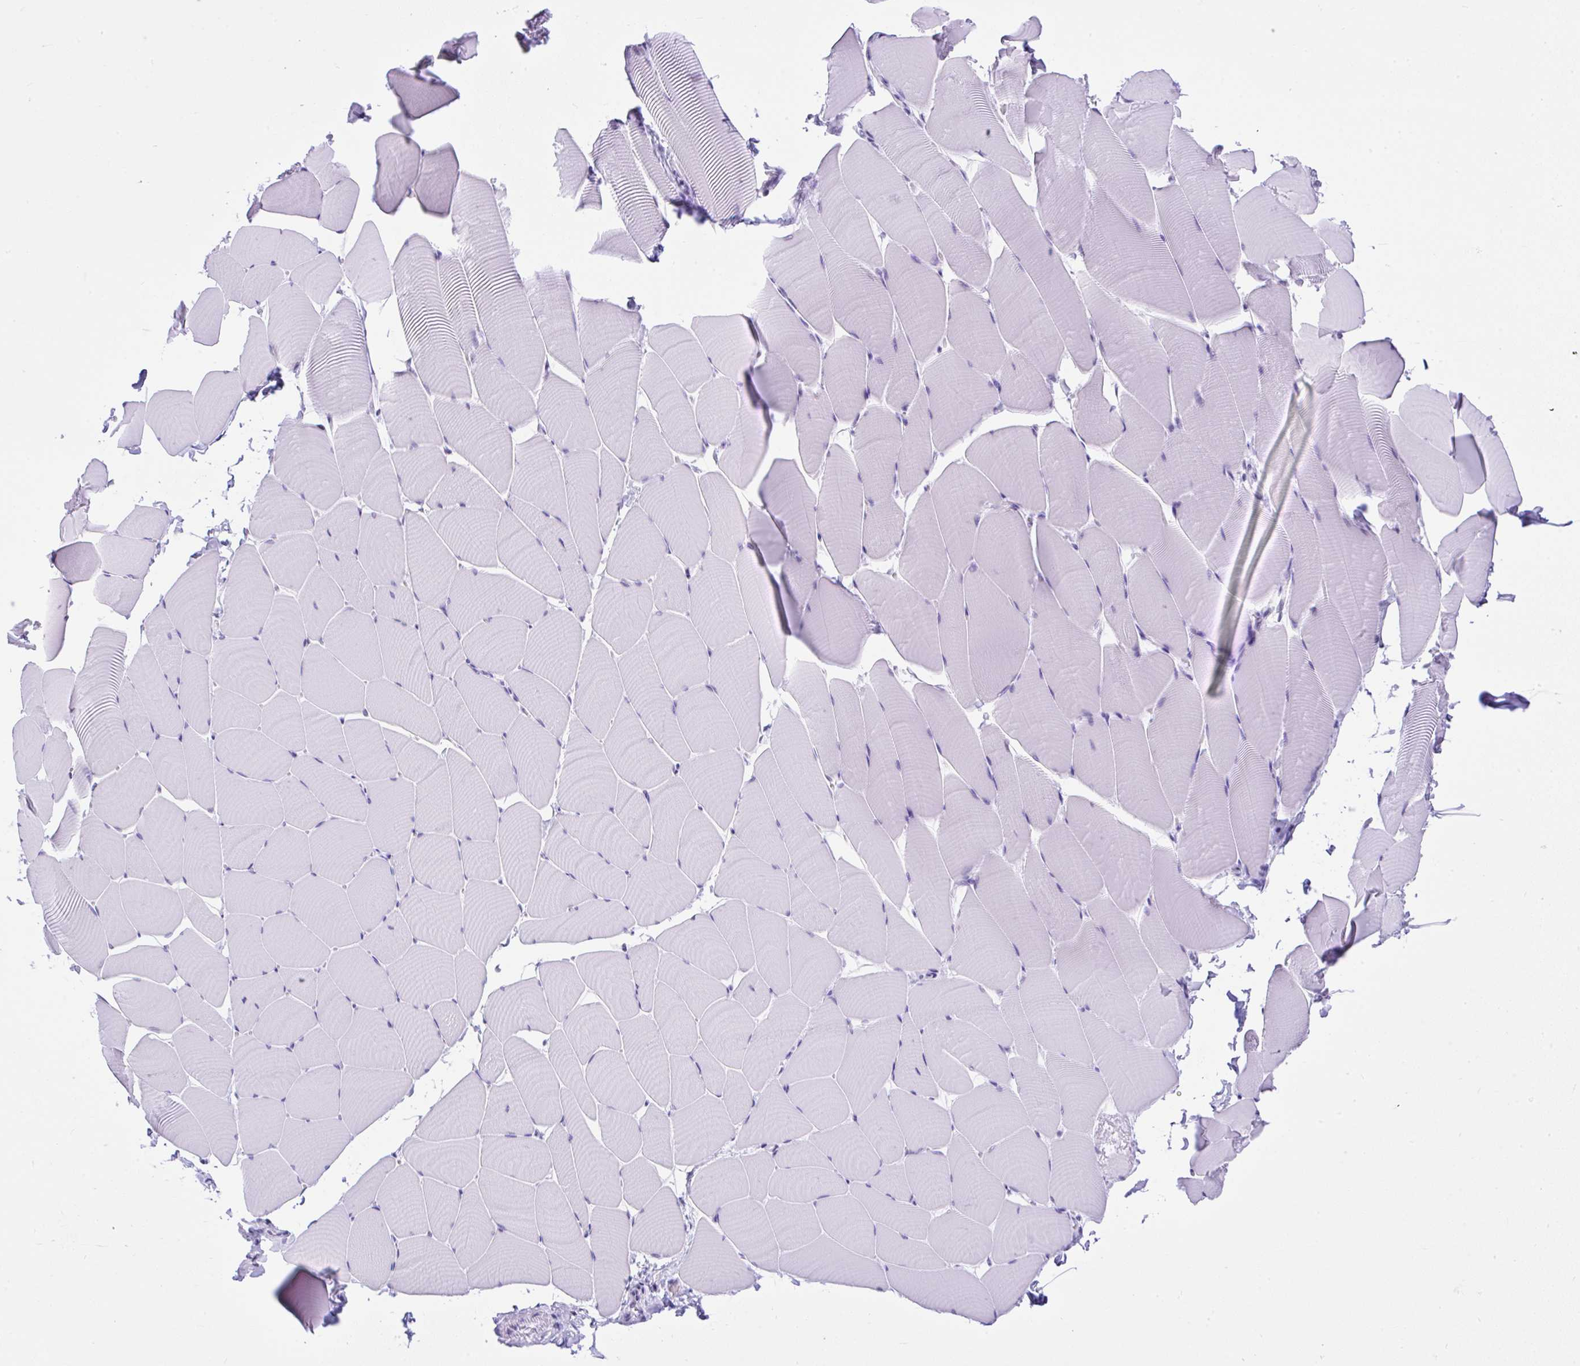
{"staining": {"intensity": "negative", "quantity": "none", "location": "none"}, "tissue": "skeletal muscle", "cell_type": "Myocytes", "image_type": "normal", "snomed": [{"axis": "morphology", "description": "Normal tissue, NOS"}, {"axis": "topography", "description": "Skeletal muscle"}], "caption": "Immunohistochemistry (IHC) of unremarkable skeletal muscle displays no staining in myocytes.", "gene": "KRT27", "patient": {"sex": "male", "age": 25}}